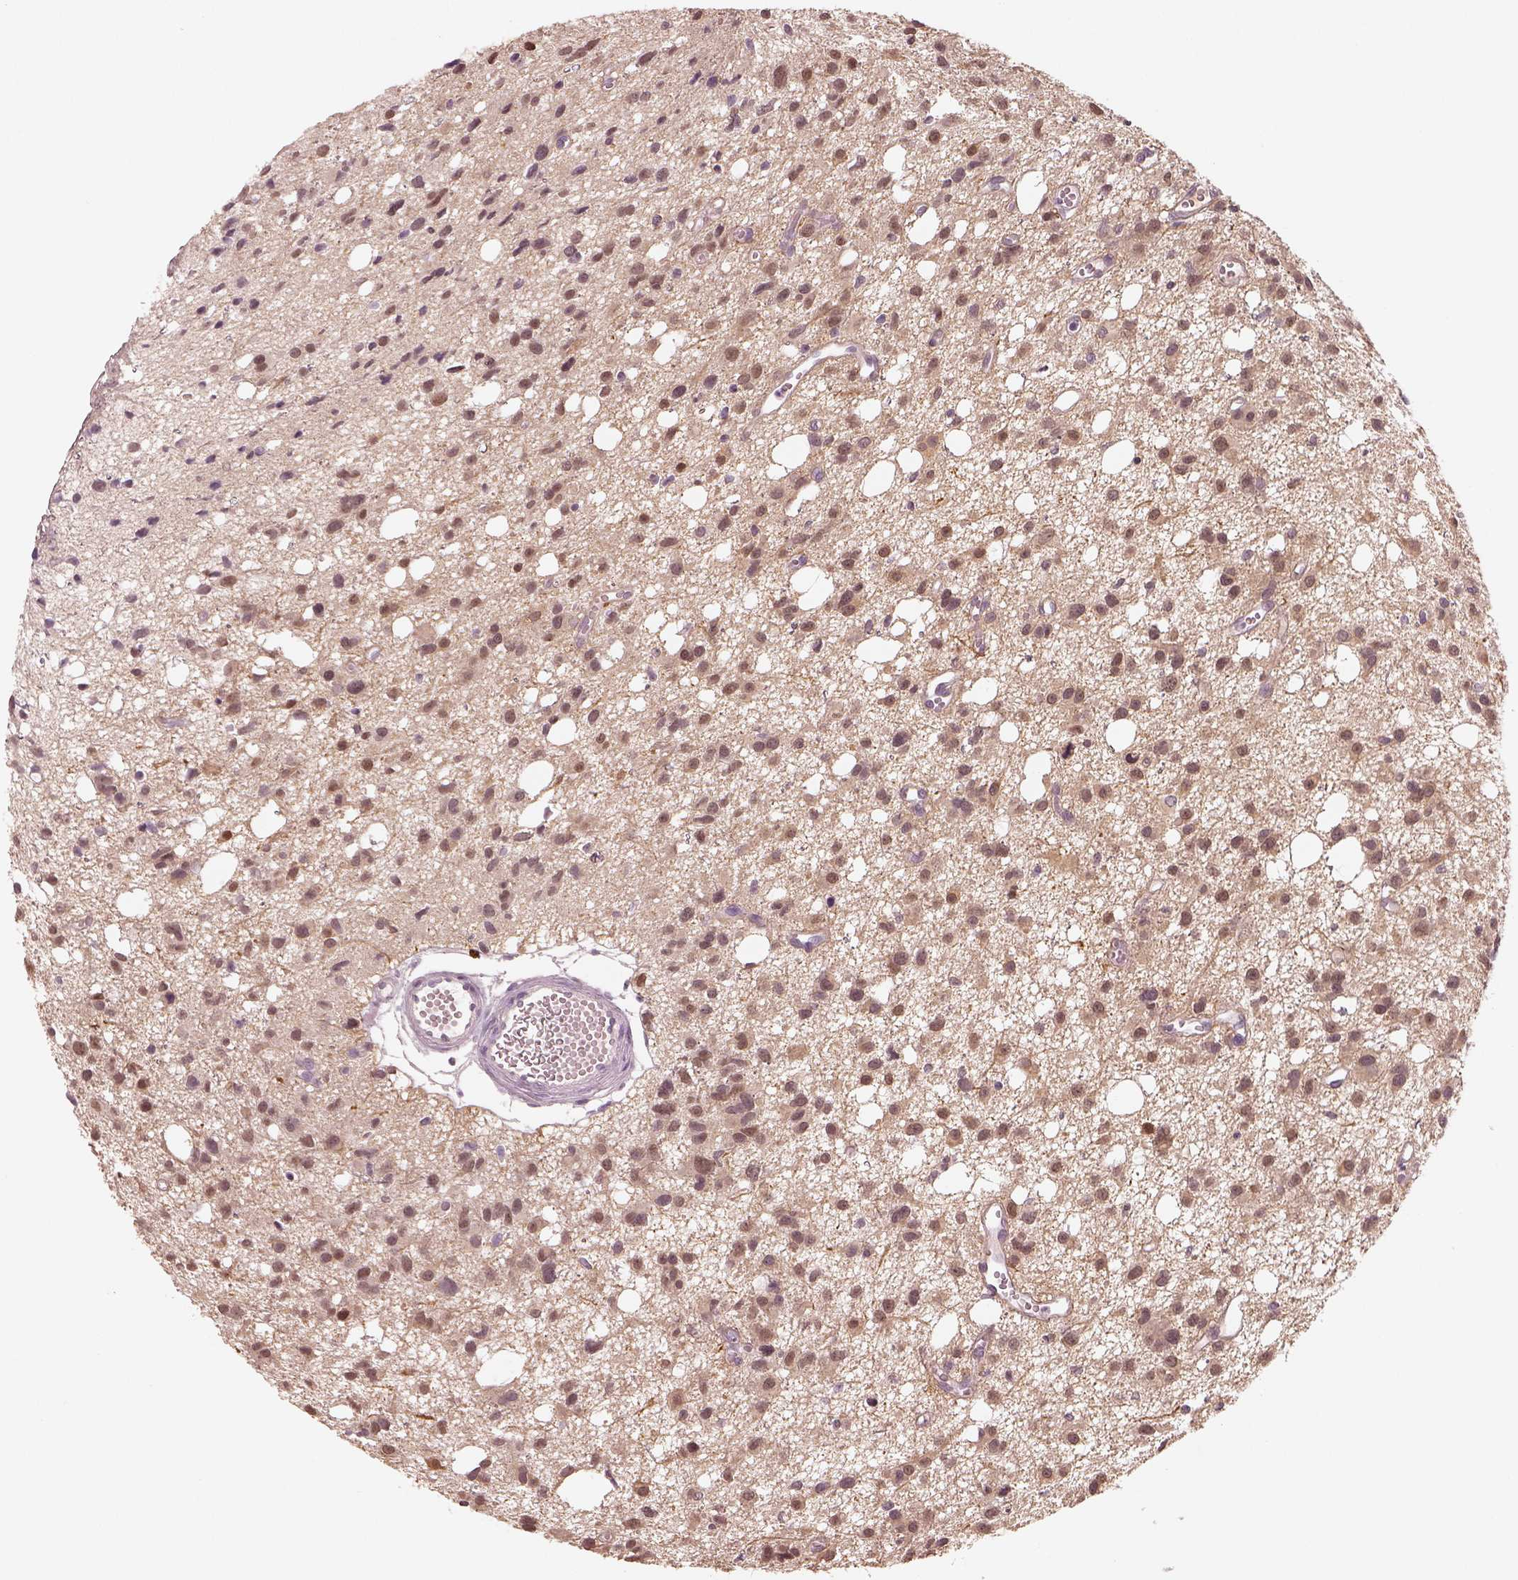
{"staining": {"intensity": "weak", "quantity": ">75%", "location": "cytoplasmic/membranous"}, "tissue": "glioma", "cell_type": "Tumor cells", "image_type": "cancer", "snomed": [{"axis": "morphology", "description": "Glioma, malignant, High grade"}, {"axis": "topography", "description": "Brain"}], "caption": "Malignant glioma (high-grade) stained for a protein (brown) reveals weak cytoplasmic/membranous positive positivity in approximately >75% of tumor cells.", "gene": "EGR4", "patient": {"sex": "male", "age": 23}}